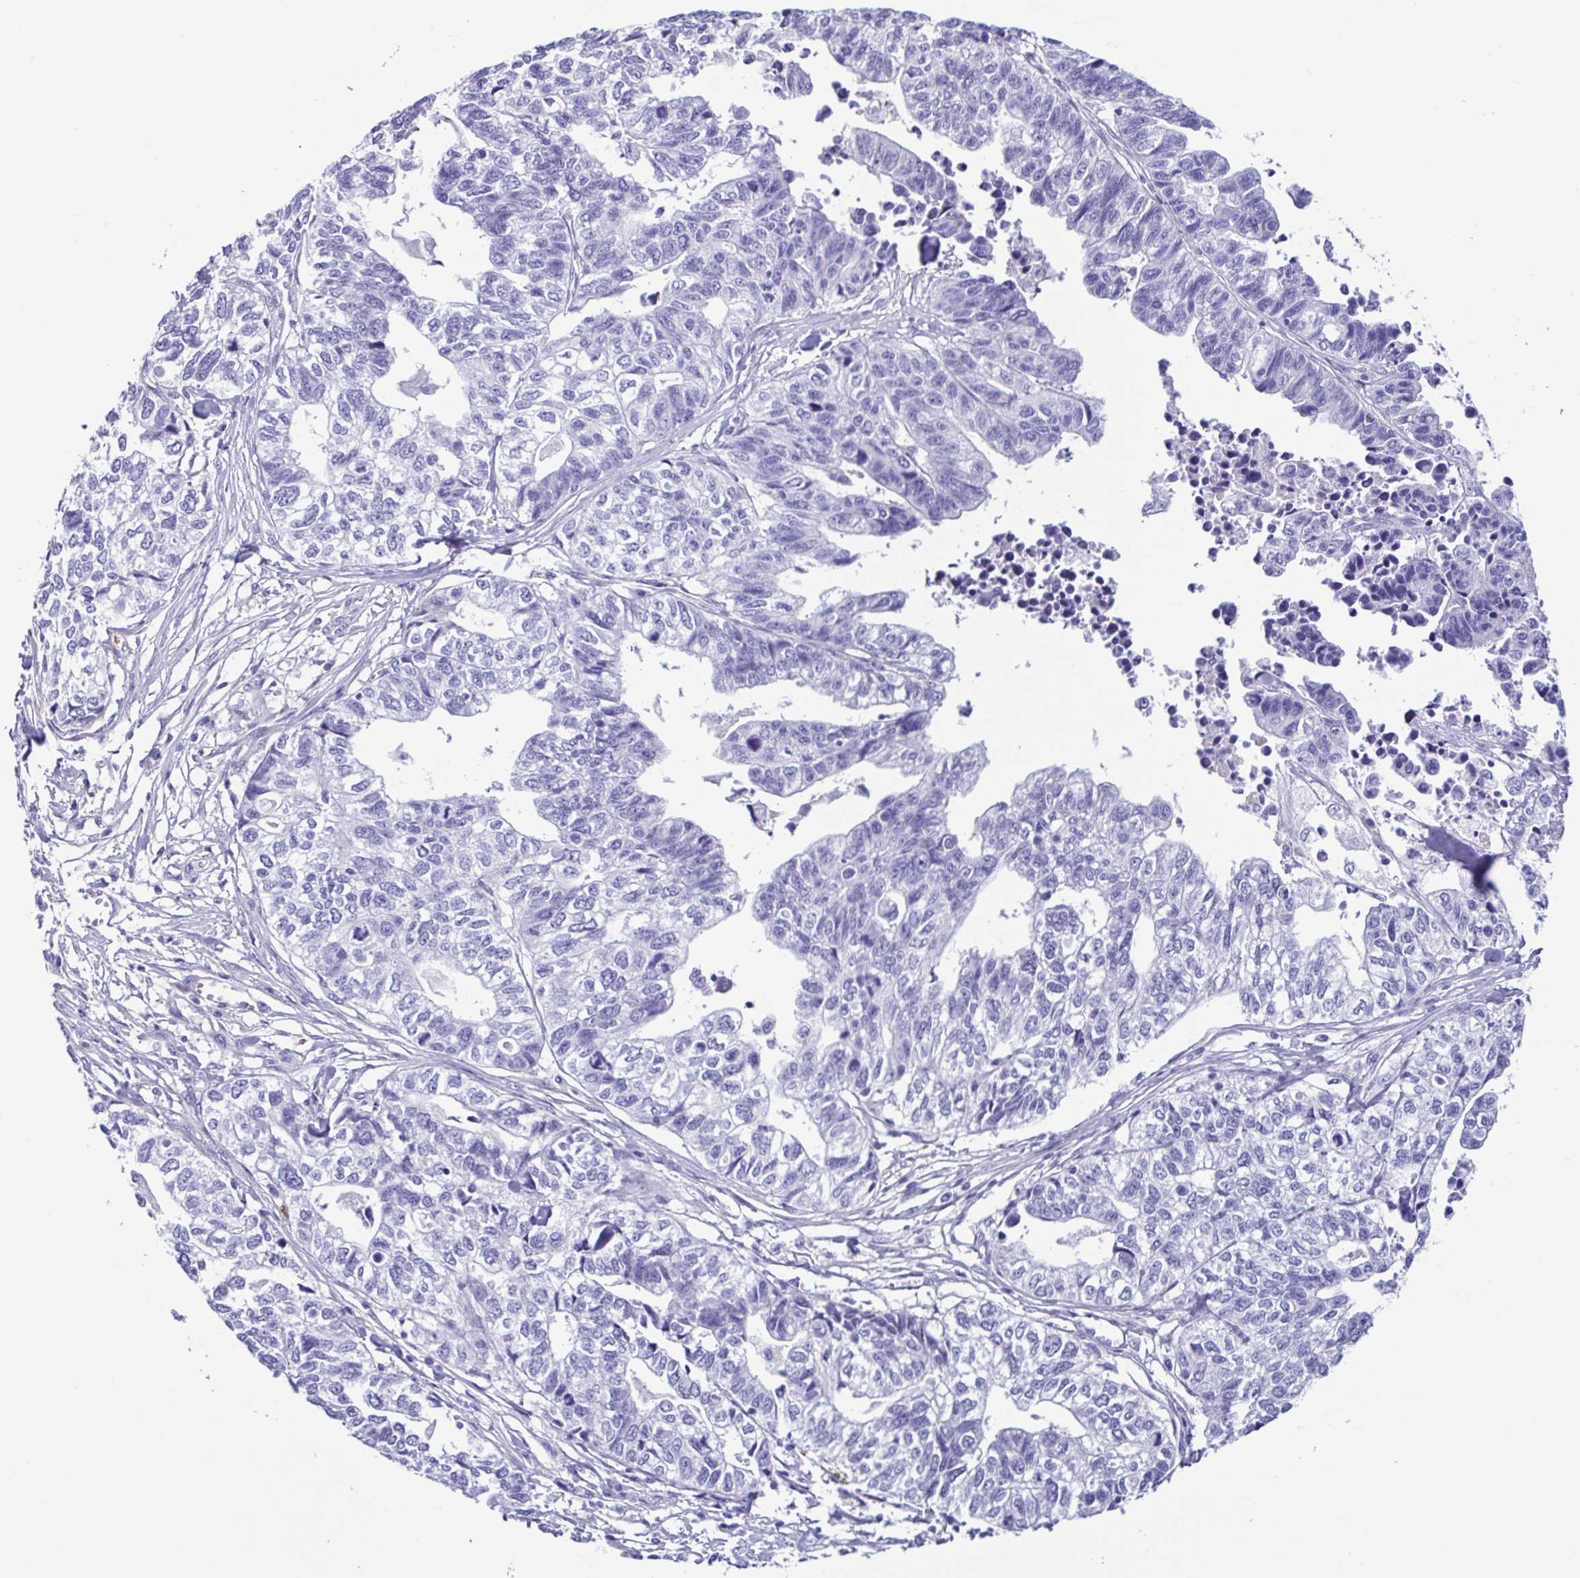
{"staining": {"intensity": "negative", "quantity": "none", "location": "none"}, "tissue": "stomach cancer", "cell_type": "Tumor cells", "image_type": "cancer", "snomed": [{"axis": "morphology", "description": "Adenocarcinoma, NOS"}, {"axis": "topography", "description": "Stomach, upper"}], "caption": "Stomach cancer was stained to show a protein in brown. There is no significant staining in tumor cells. The staining is performed using DAB brown chromogen with nuclei counter-stained in using hematoxylin.", "gene": "CYP11B1", "patient": {"sex": "female", "age": 67}}